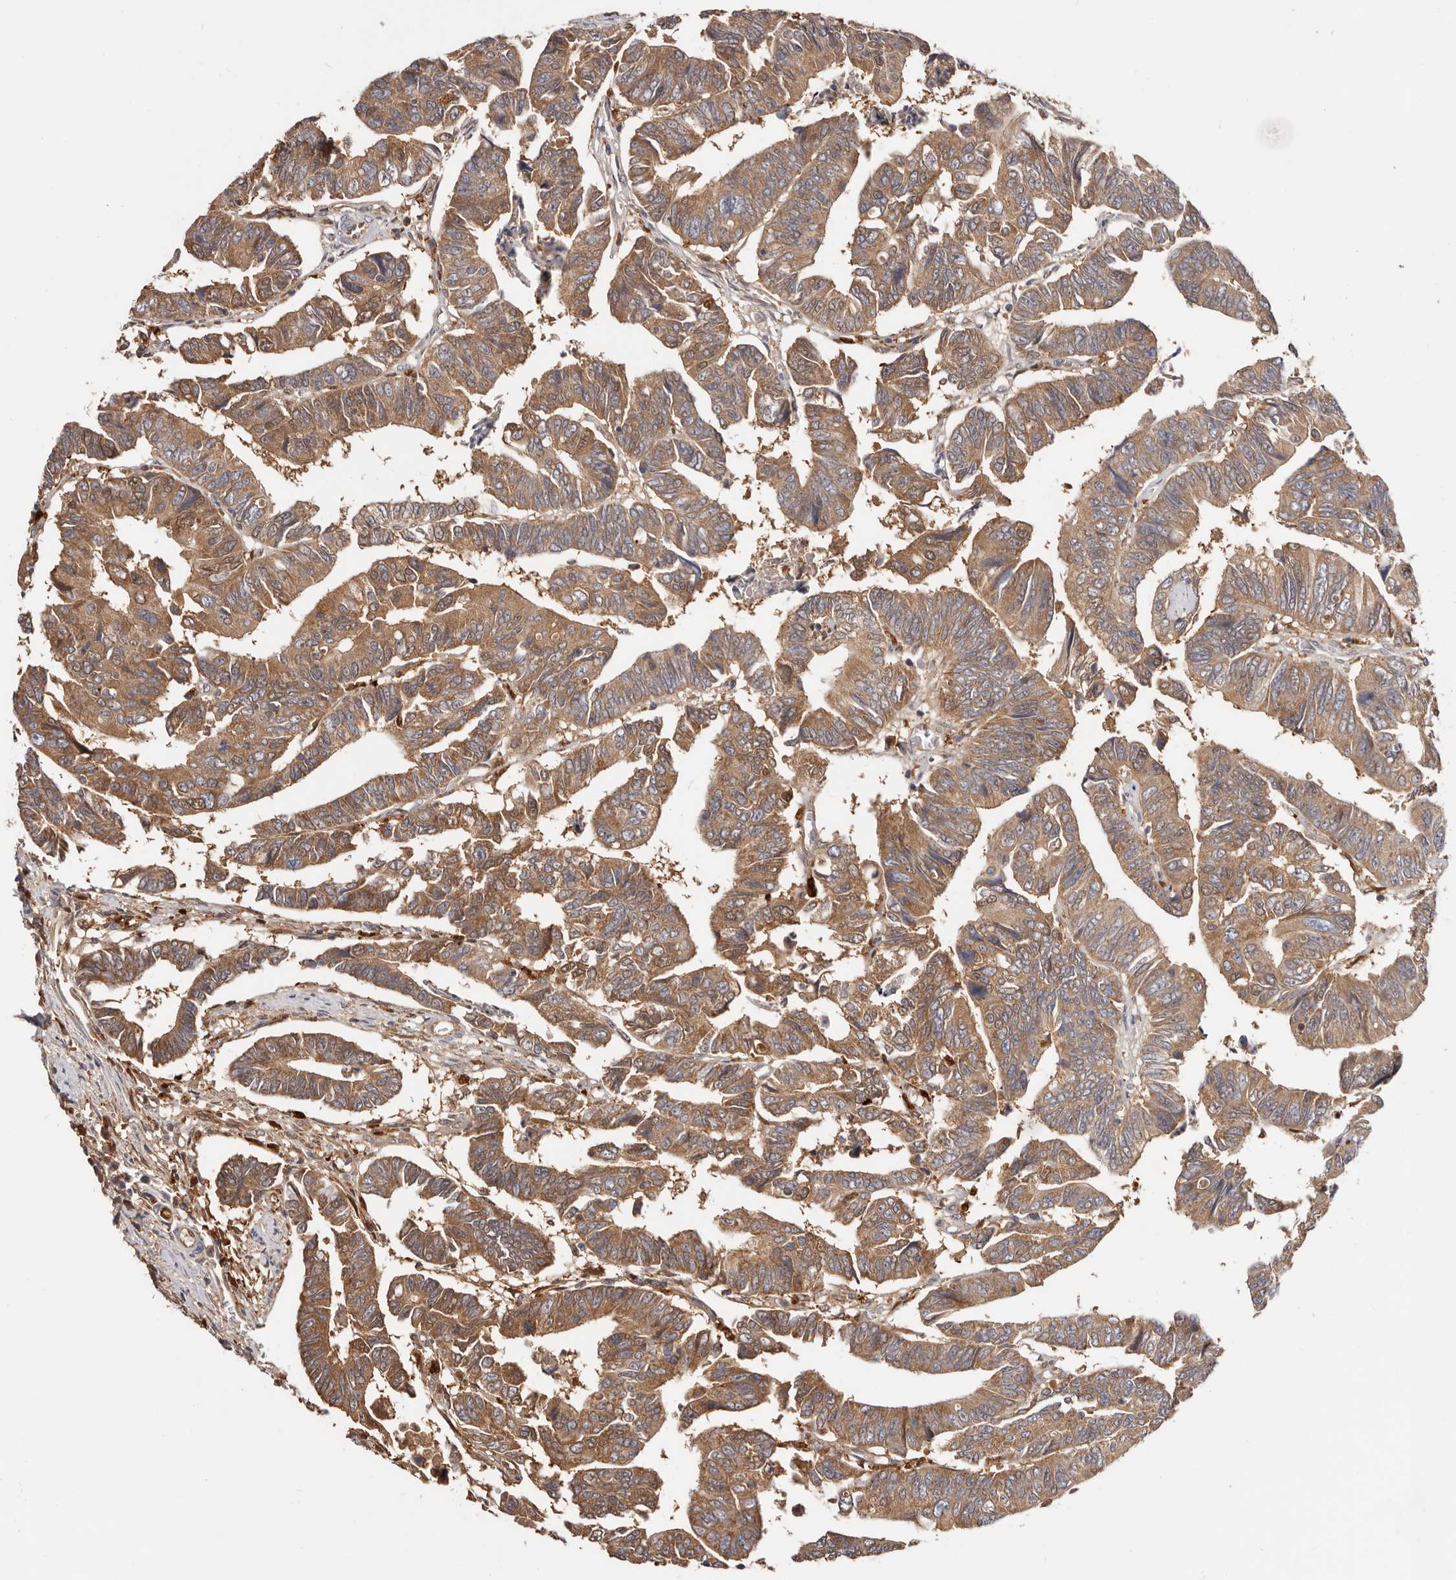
{"staining": {"intensity": "moderate", "quantity": ">75%", "location": "cytoplasmic/membranous"}, "tissue": "colorectal cancer", "cell_type": "Tumor cells", "image_type": "cancer", "snomed": [{"axis": "morphology", "description": "Adenocarcinoma, NOS"}, {"axis": "topography", "description": "Rectum"}], "caption": "Moderate cytoplasmic/membranous protein expression is appreciated in about >75% of tumor cells in adenocarcinoma (colorectal). (IHC, brightfield microscopy, high magnification).", "gene": "LAP3", "patient": {"sex": "female", "age": 65}}